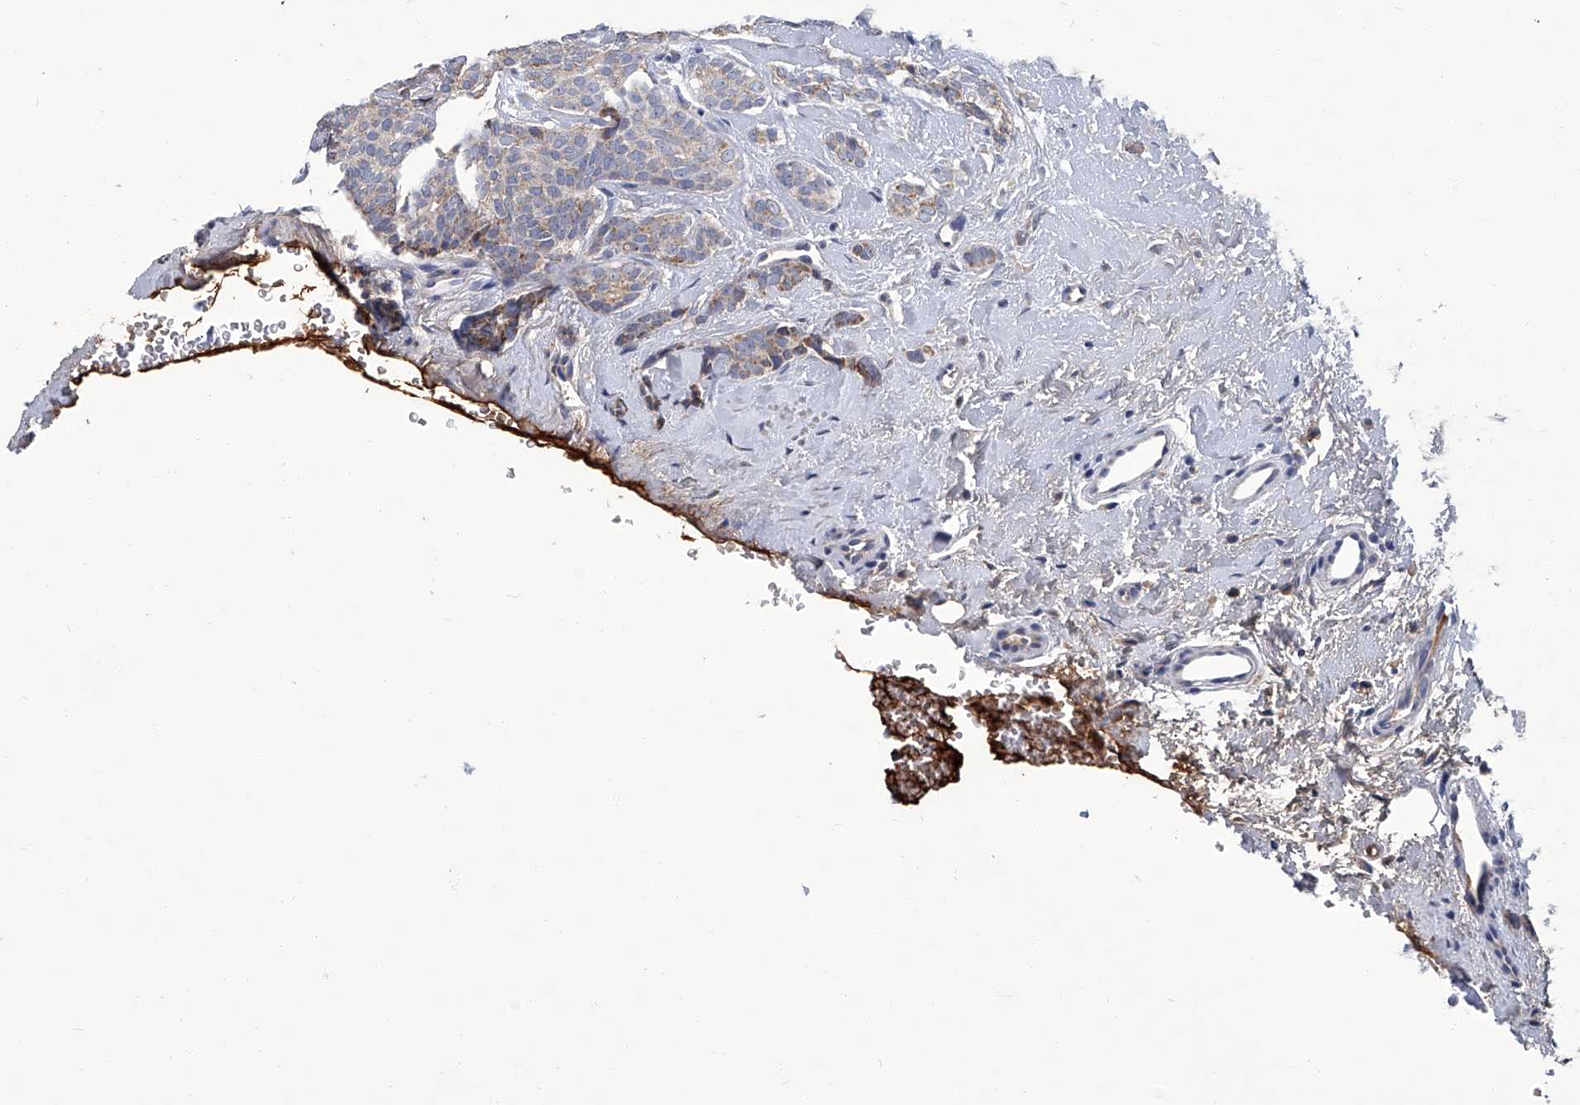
{"staining": {"intensity": "weak", "quantity": "25%-75%", "location": "cytoplasmic/membranous"}, "tissue": "breast cancer", "cell_type": "Tumor cells", "image_type": "cancer", "snomed": [{"axis": "morphology", "description": "Lobular carcinoma"}, {"axis": "topography", "description": "Skin"}, {"axis": "topography", "description": "Breast"}], "caption": "Protein positivity by immunohistochemistry reveals weak cytoplasmic/membranous expression in about 25%-75% of tumor cells in breast cancer (lobular carcinoma).", "gene": "OAT", "patient": {"sex": "female", "age": 46}}